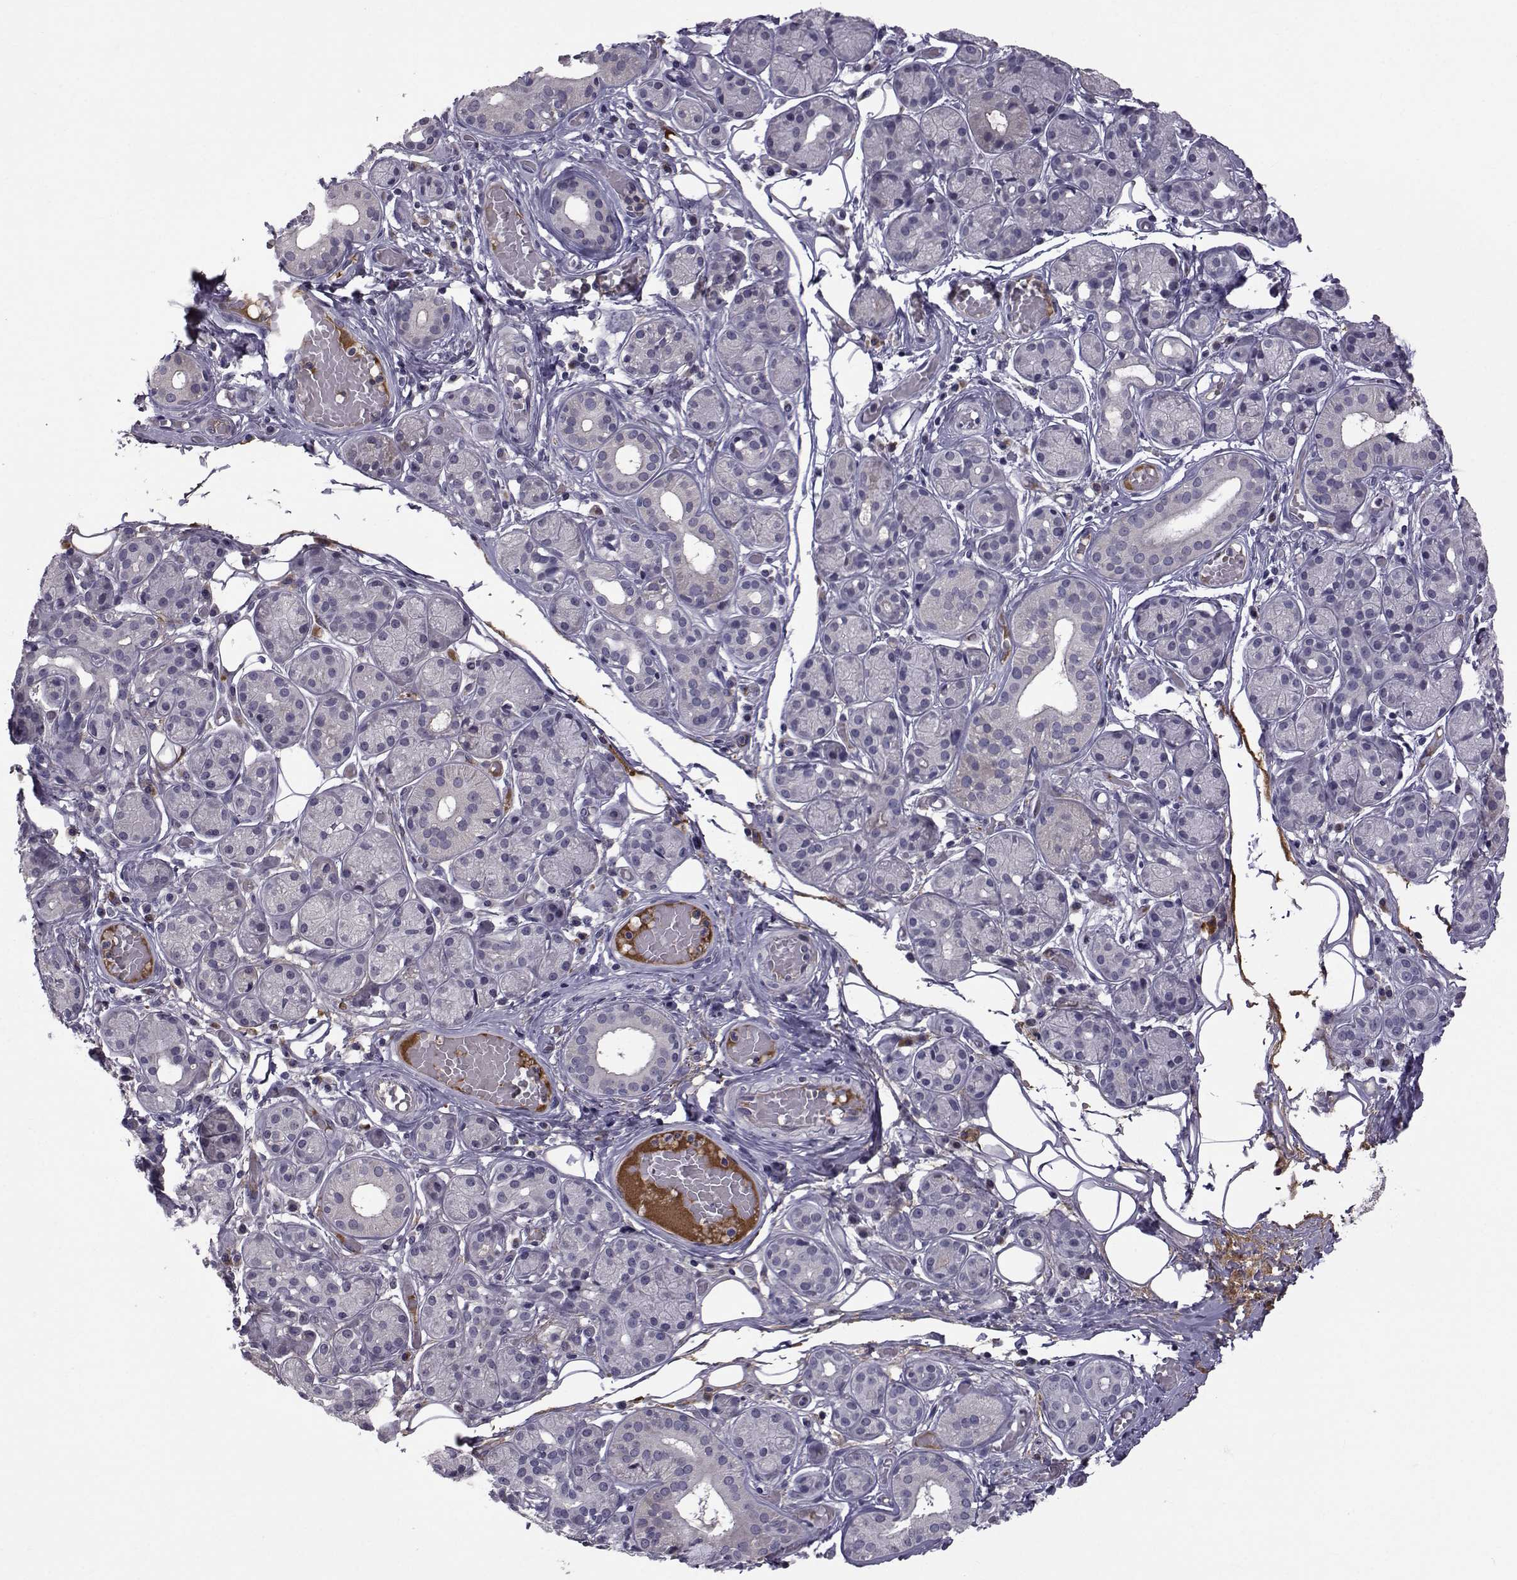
{"staining": {"intensity": "negative", "quantity": "none", "location": "none"}, "tissue": "salivary gland", "cell_type": "Glandular cells", "image_type": "normal", "snomed": [{"axis": "morphology", "description": "Normal tissue, NOS"}, {"axis": "topography", "description": "Salivary gland"}, {"axis": "topography", "description": "Peripheral nerve tissue"}], "caption": "A histopathology image of human salivary gland is negative for staining in glandular cells. (Immunohistochemistry (ihc), brightfield microscopy, high magnification).", "gene": "TNFRSF11B", "patient": {"sex": "male", "age": 71}}